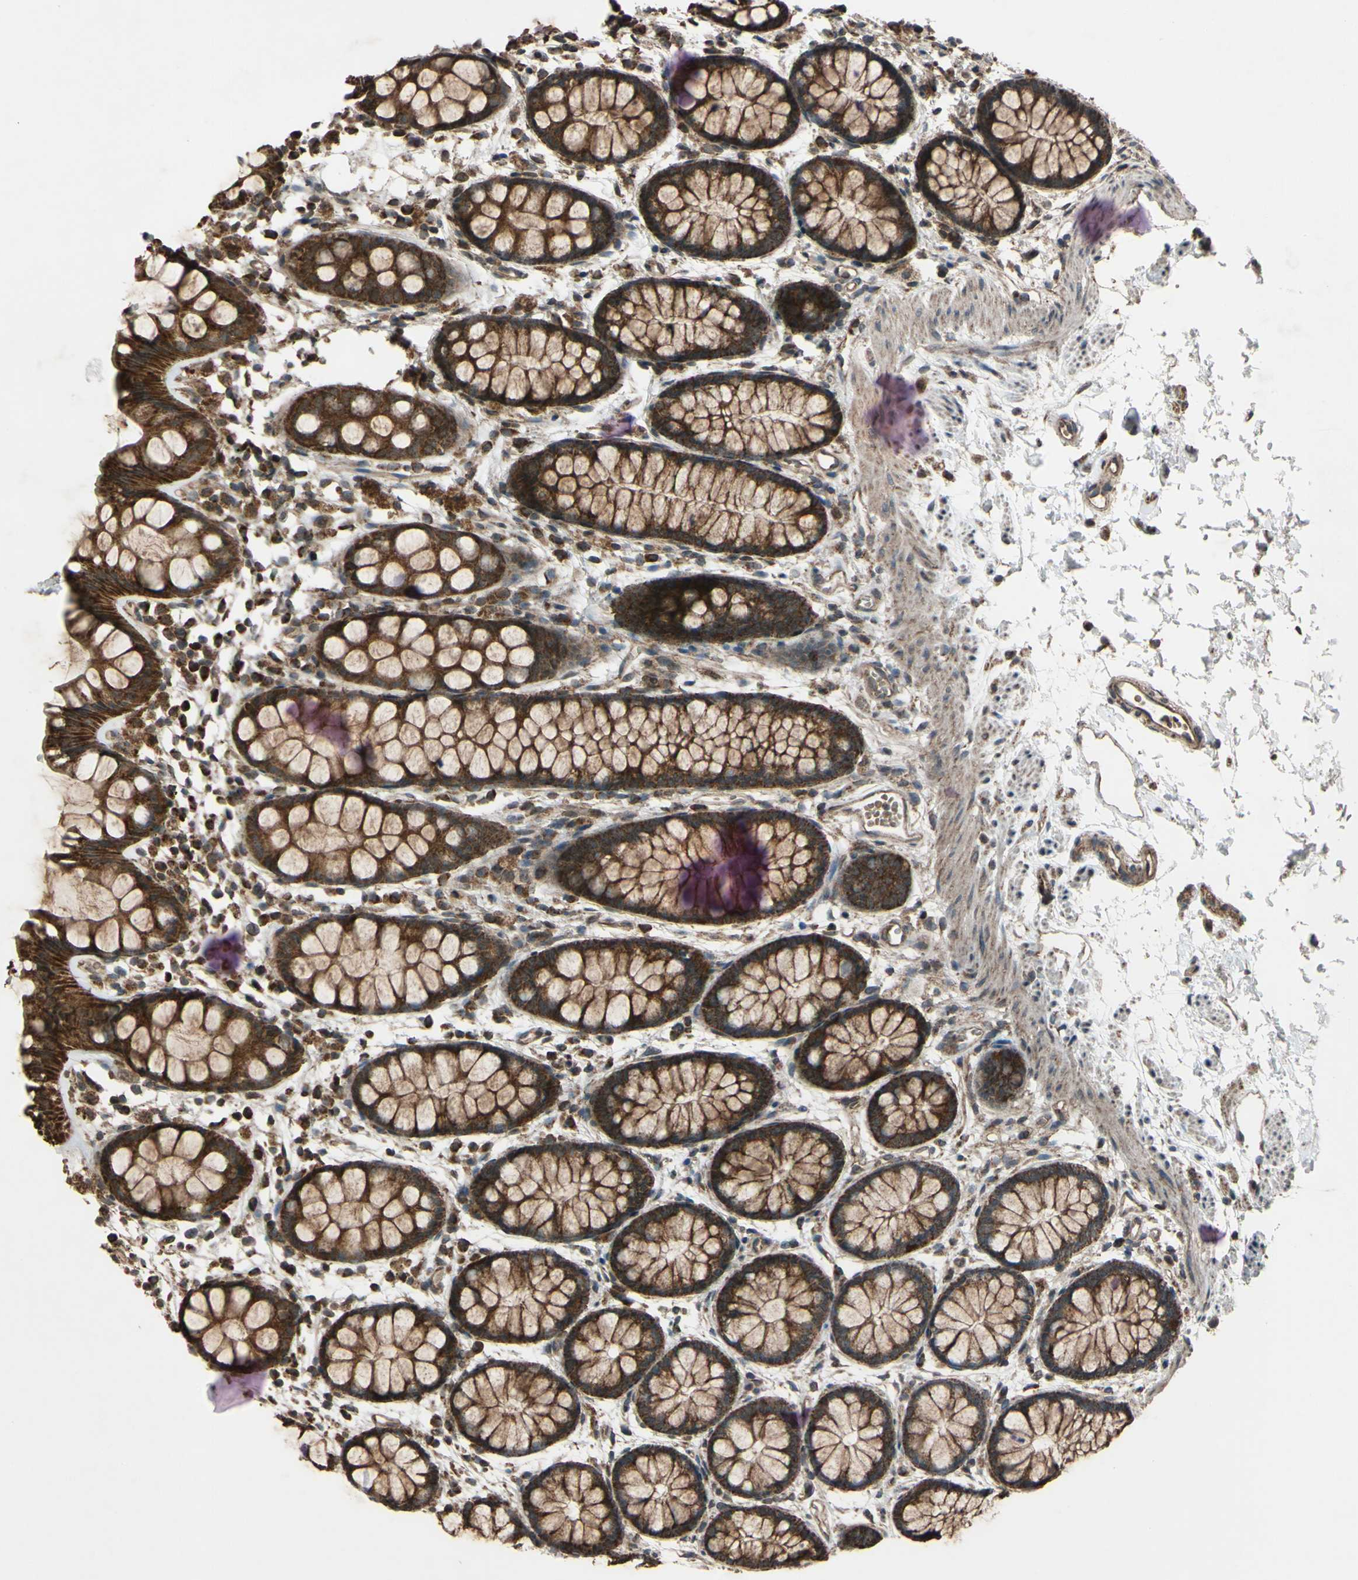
{"staining": {"intensity": "moderate", "quantity": ">75%", "location": "cytoplasmic/membranous"}, "tissue": "rectum", "cell_type": "Glandular cells", "image_type": "normal", "snomed": [{"axis": "morphology", "description": "Normal tissue, NOS"}, {"axis": "topography", "description": "Rectum"}], "caption": "Moderate cytoplasmic/membranous positivity for a protein is identified in about >75% of glandular cells of normal rectum using immunohistochemistry (IHC).", "gene": "ACOT8", "patient": {"sex": "female", "age": 66}}